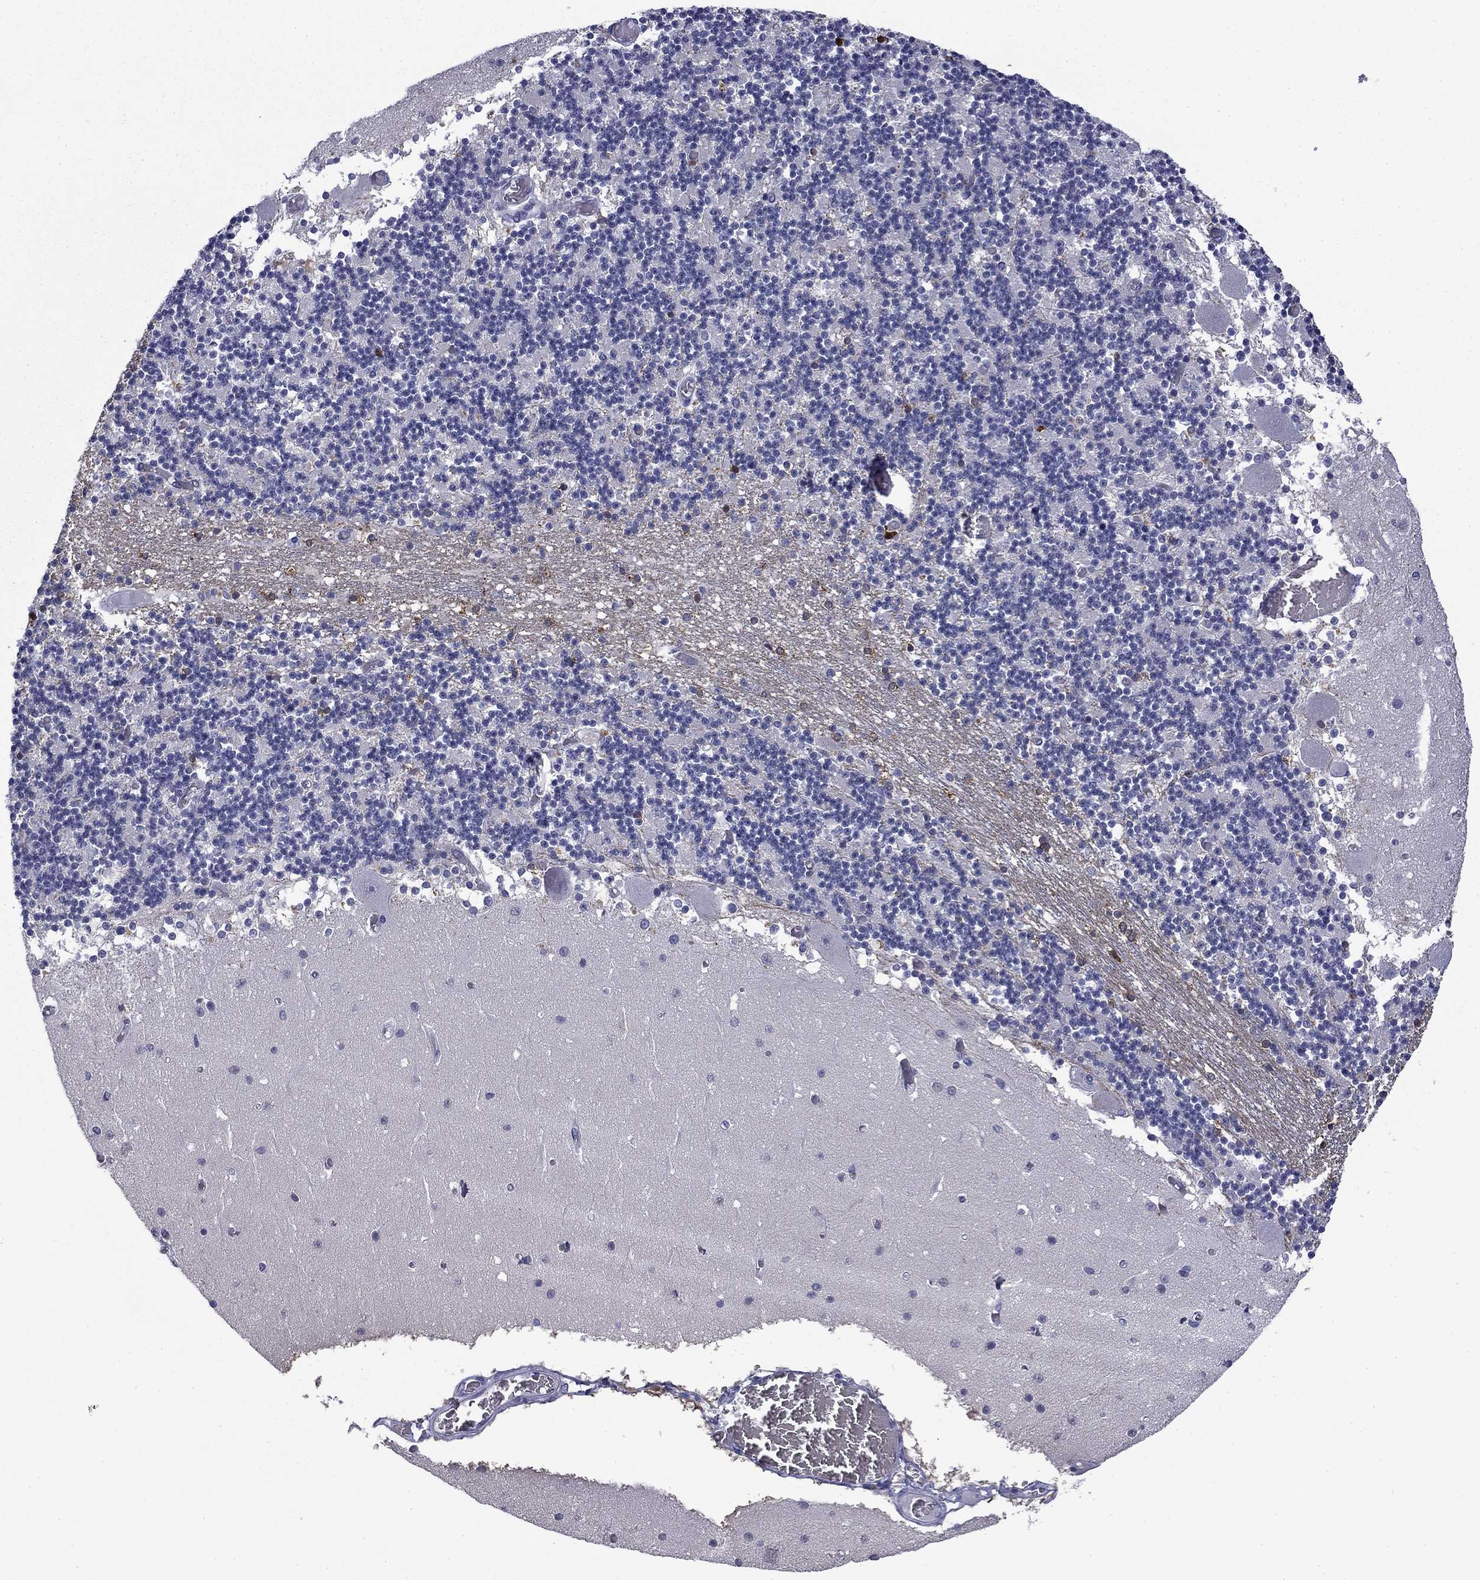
{"staining": {"intensity": "strong", "quantity": "<25%", "location": "cytoplasmic/membranous"}, "tissue": "cerebellum", "cell_type": "Cells in granular layer", "image_type": "normal", "snomed": [{"axis": "morphology", "description": "Normal tissue, NOS"}, {"axis": "topography", "description": "Cerebellum"}], "caption": "This image displays benign cerebellum stained with immunohistochemistry to label a protein in brown. The cytoplasmic/membranous of cells in granular layer show strong positivity for the protein. Nuclei are counter-stained blue.", "gene": "BCL2L14", "patient": {"sex": "female", "age": 28}}